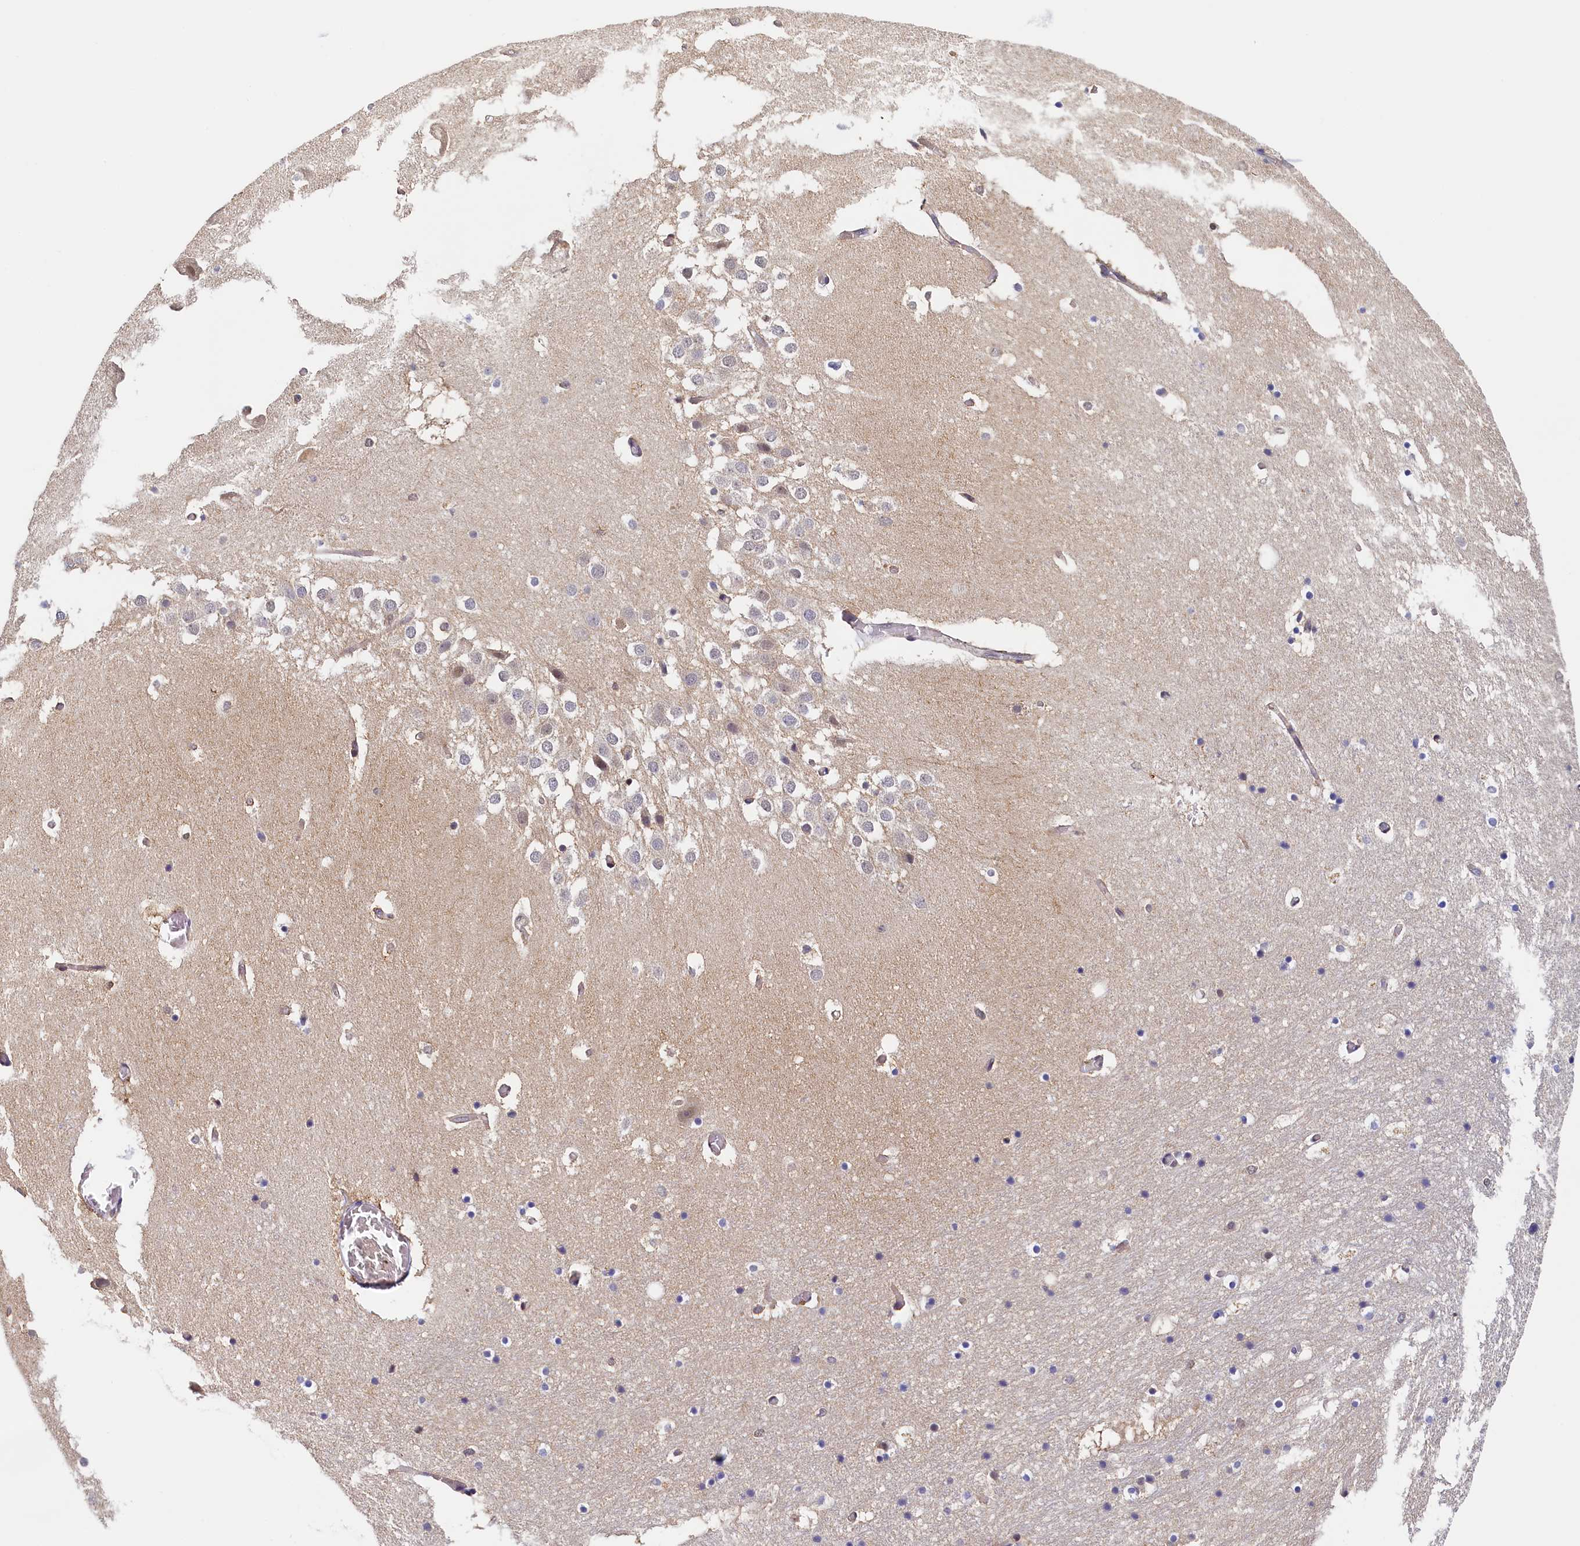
{"staining": {"intensity": "negative", "quantity": "none", "location": "none"}, "tissue": "hippocampus", "cell_type": "Glial cells", "image_type": "normal", "snomed": [{"axis": "morphology", "description": "Normal tissue, NOS"}, {"axis": "topography", "description": "Hippocampus"}], "caption": "Immunohistochemical staining of benign hippocampus reveals no significant staining in glial cells.", "gene": "PAAF1", "patient": {"sex": "female", "age": 52}}